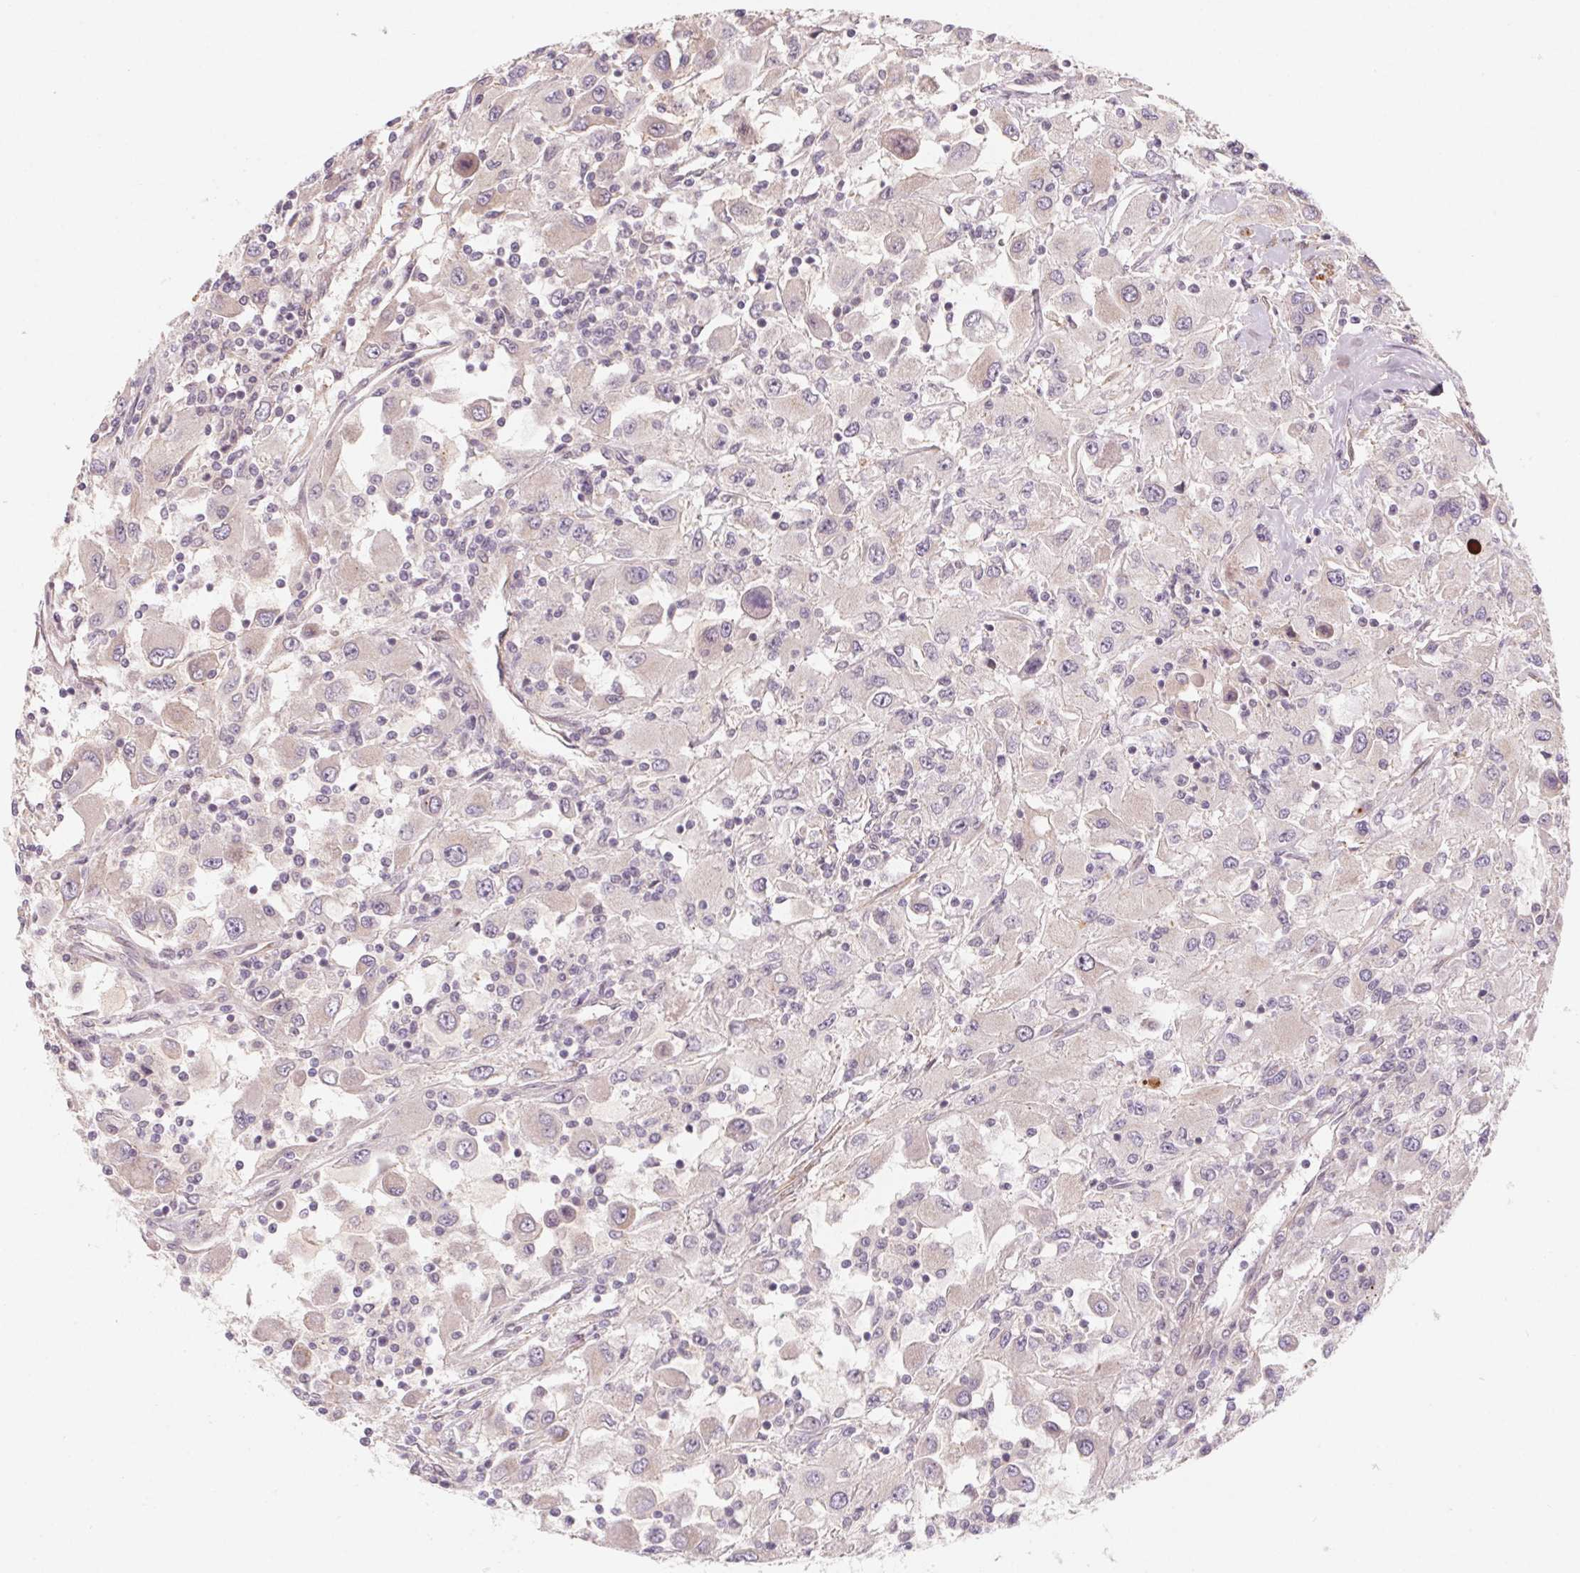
{"staining": {"intensity": "weak", "quantity": "<25%", "location": "cytoplasmic/membranous"}, "tissue": "renal cancer", "cell_type": "Tumor cells", "image_type": "cancer", "snomed": [{"axis": "morphology", "description": "Adenocarcinoma, NOS"}, {"axis": "topography", "description": "Kidney"}], "caption": "Immunohistochemistry (IHC) of renal cancer demonstrates no expression in tumor cells.", "gene": "CCDC112", "patient": {"sex": "female", "age": 67}}